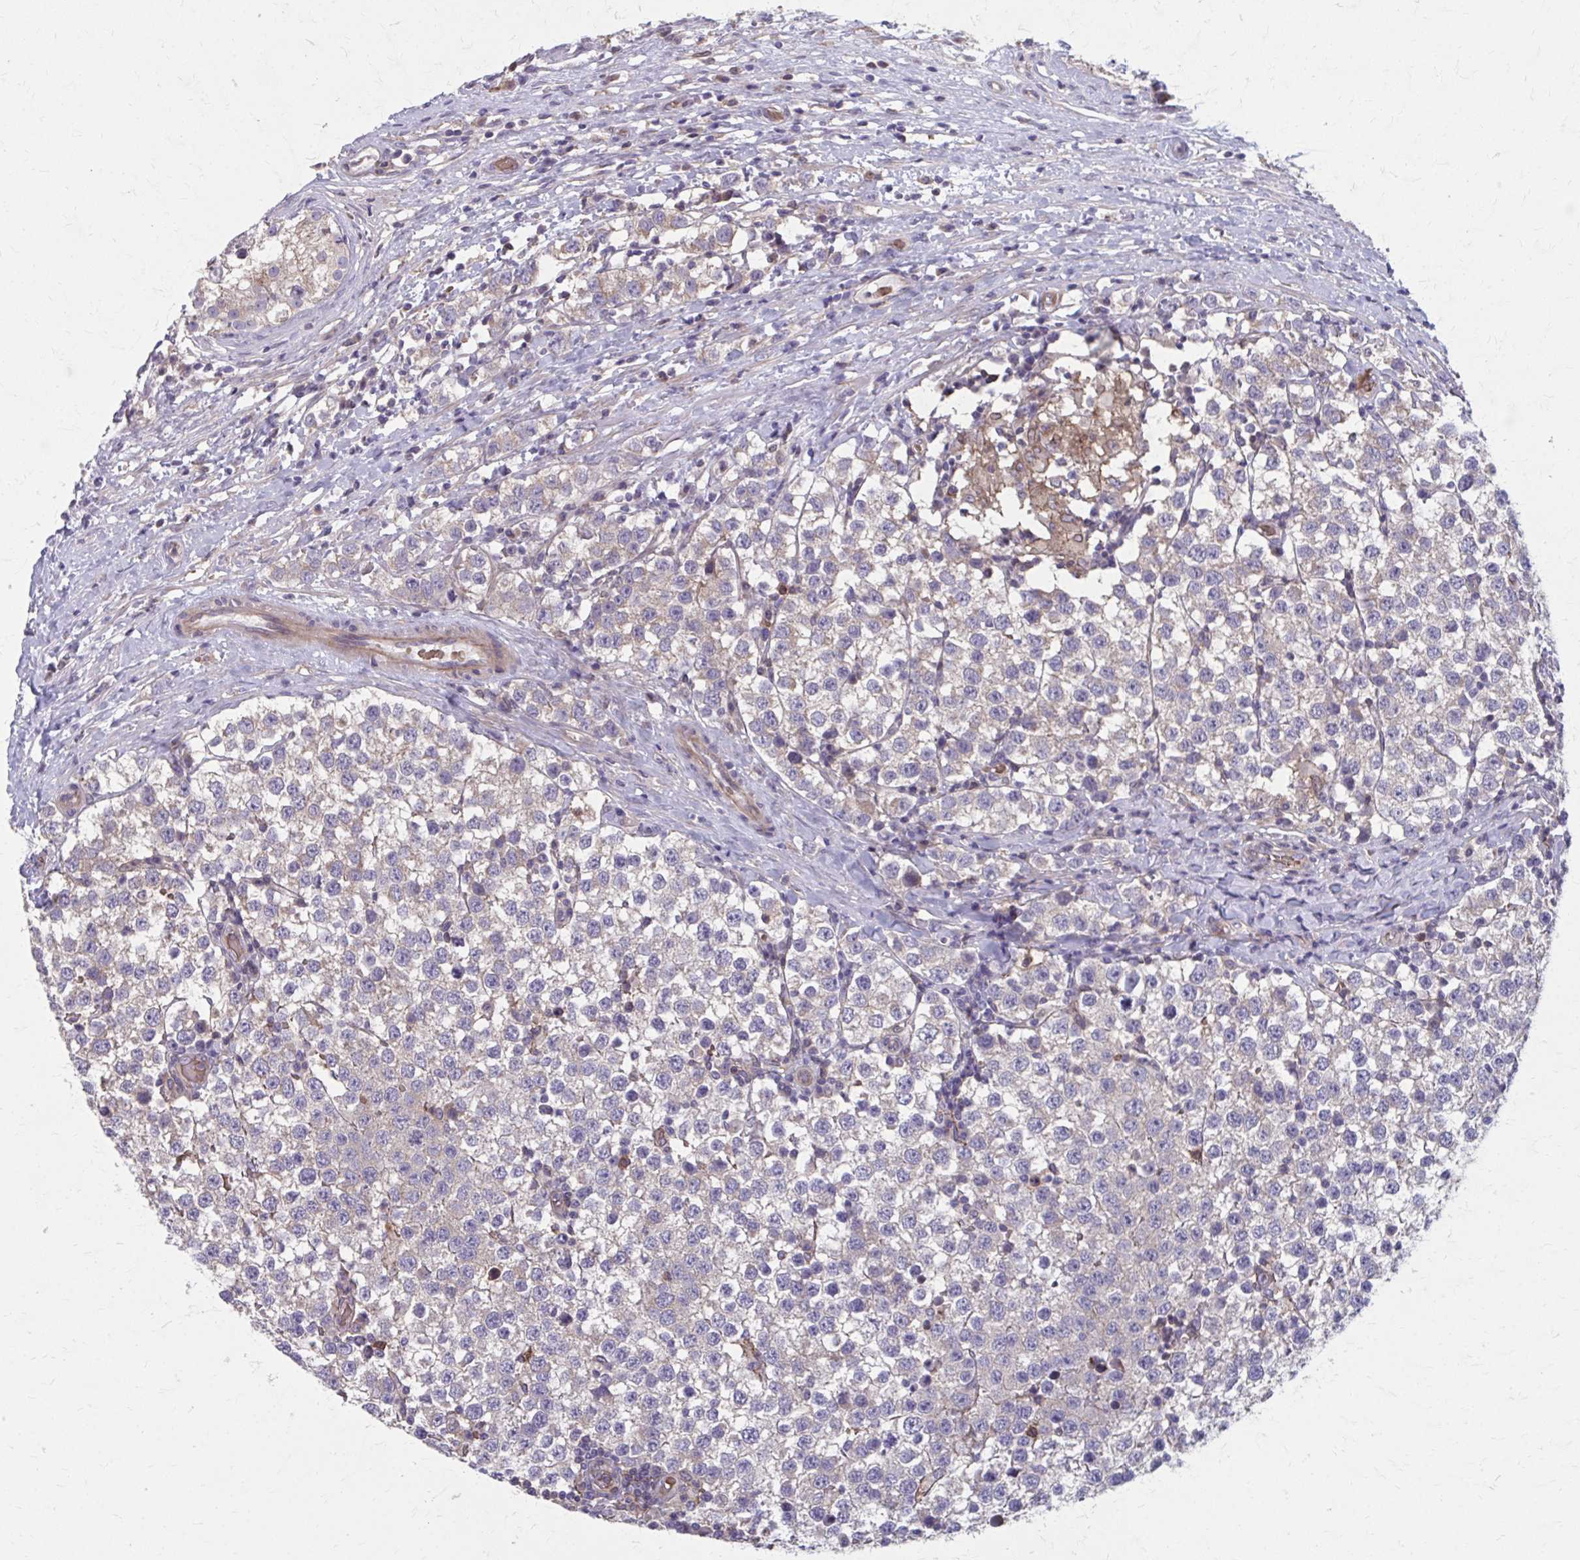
{"staining": {"intensity": "weak", "quantity": "25%-75%", "location": "cytoplasmic/membranous"}, "tissue": "testis cancer", "cell_type": "Tumor cells", "image_type": "cancer", "snomed": [{"axis": "morphology", "description": "Seminoma, NOS"}, {"axis": "topography", "description": "Testis"}], "caption": "A histopathology image showing weak cytoplasmic/membranous positivity in about 25%-75% of tumor cells in seminoma (testis), as visualized by brown immunohistochemical staining.", "gene": "MMP14", "patient": {"sex": "male", "age": 34}}